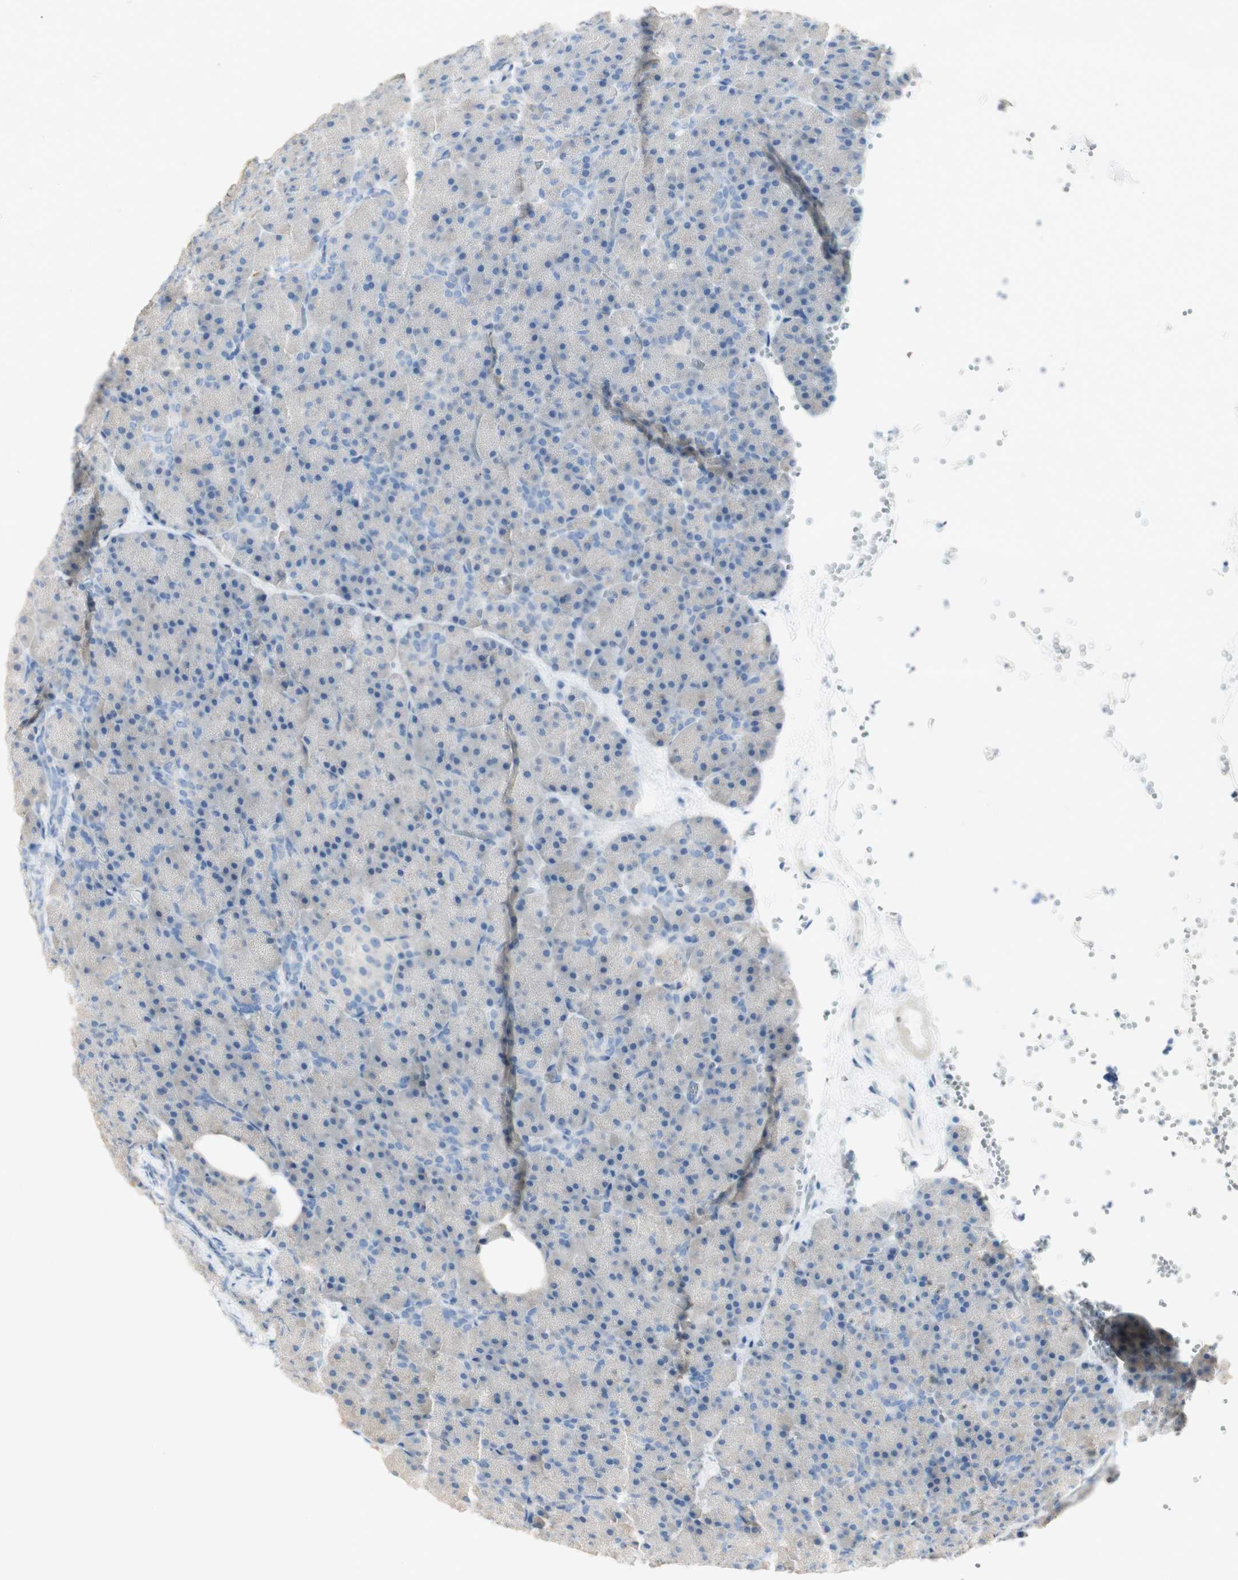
{"staining": {"intensity": "negative", "quantity": "none", "location": "none"}, "tissue": "pancreas", "cell_type": "Exocrine glandular cells", "image_type": "normal", "snomed": [{"axis": "morphology", "description": "Normal tissue, NOS"}, {"axis": "topography", "description": "Pancreas"}], "caption": "Immunohistochemistry (IHC) of benign pancreas exhibits no staining in exocrine glandular cells.", "gene": "ART3", "patient": {"sex": "female", "age": 35}}